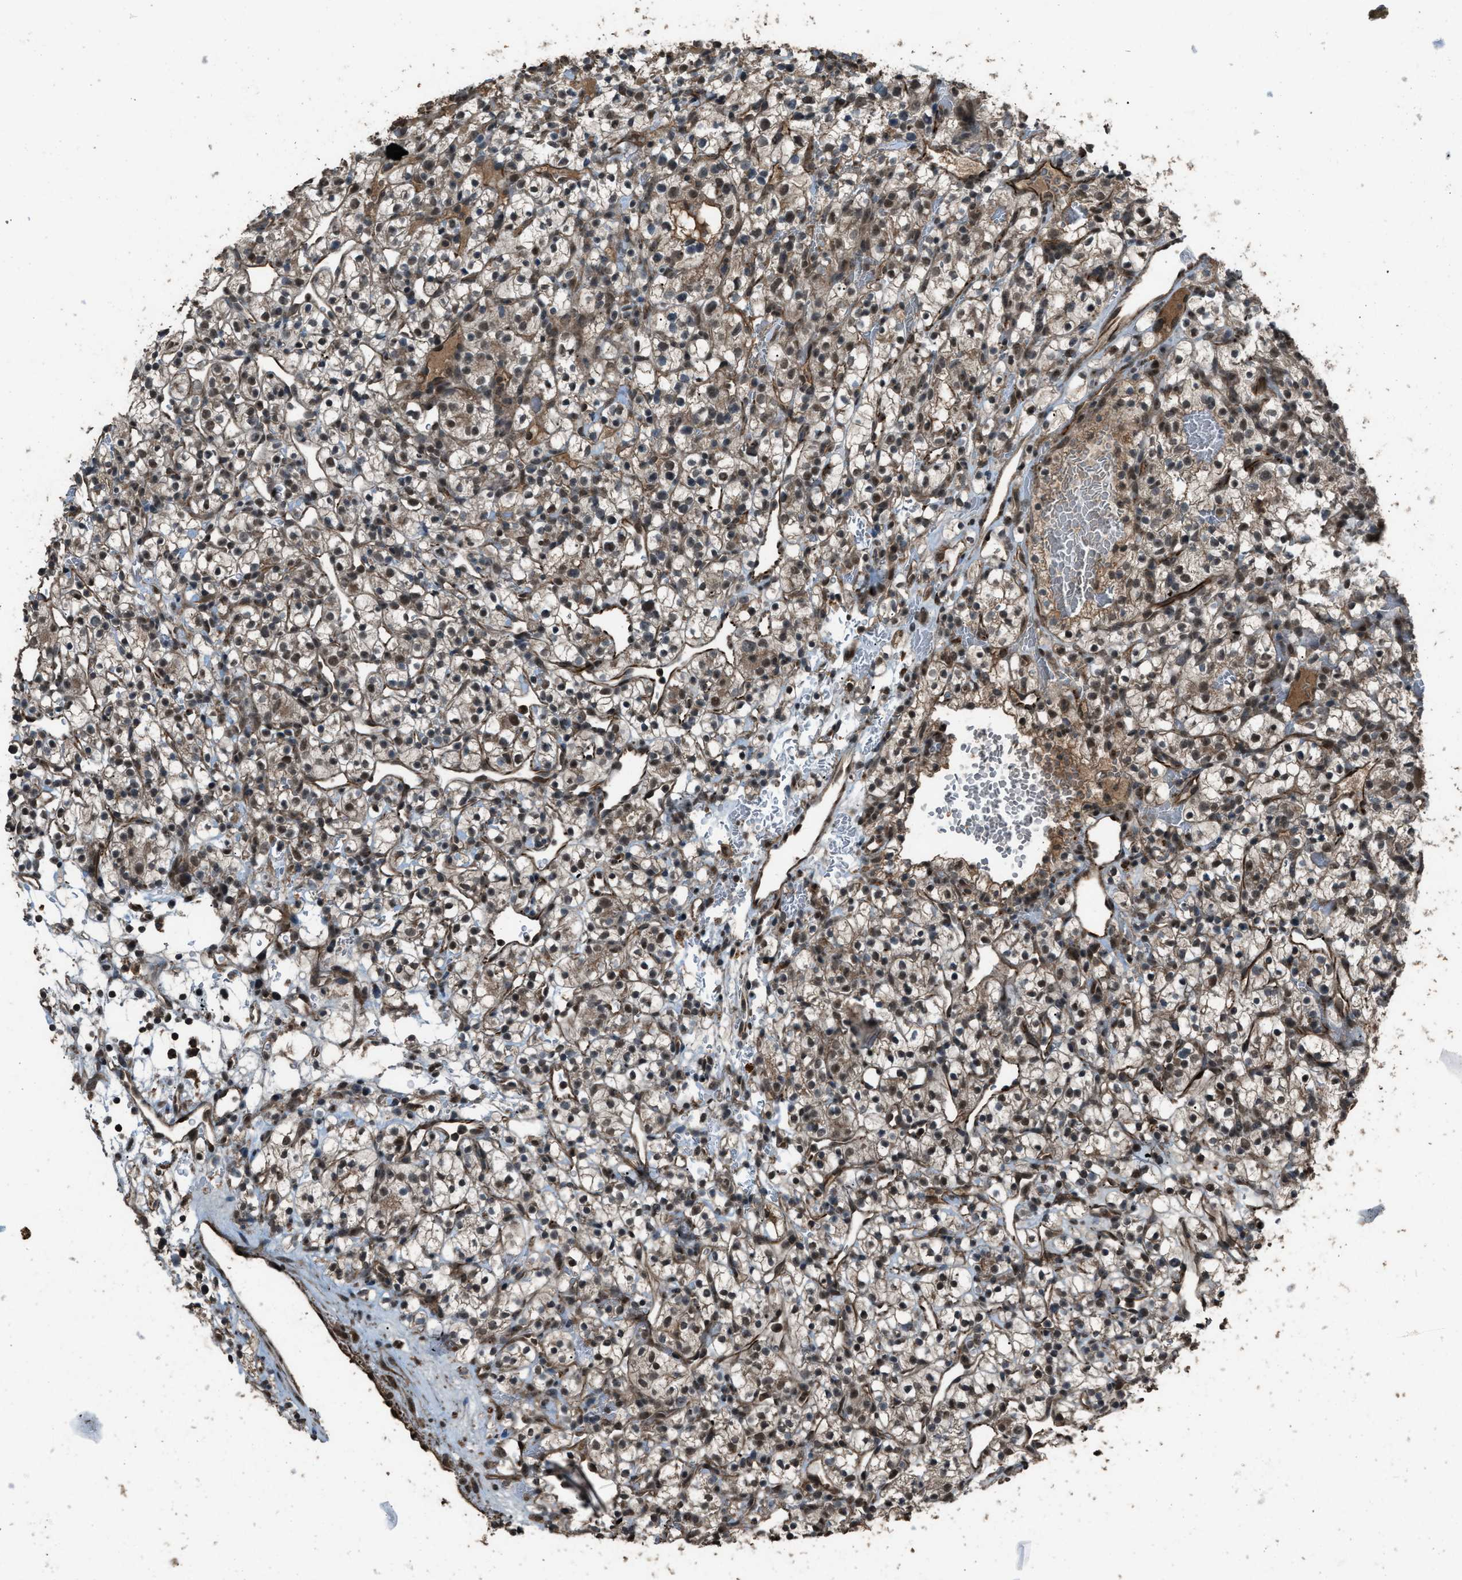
{"staining": {"intensity": "moderate", "quantity": "25%-75%", "location": "nuclear"}, "tissue": "renal cancer", "cell_type": "Tumor cells", "image_type": "cancer", "snomed": [{"axis": "morphology", "description": "Adenocarcinoma, NOS"}, {"axis": "topography", "description": "Kidney"}], "caption": "Adenocarcinoma (renal) stained with a protein marker reveals moderate staining in tumor cells.", "gene": "SERTAD2", "patient": {"sex": "female", "age": 57}}